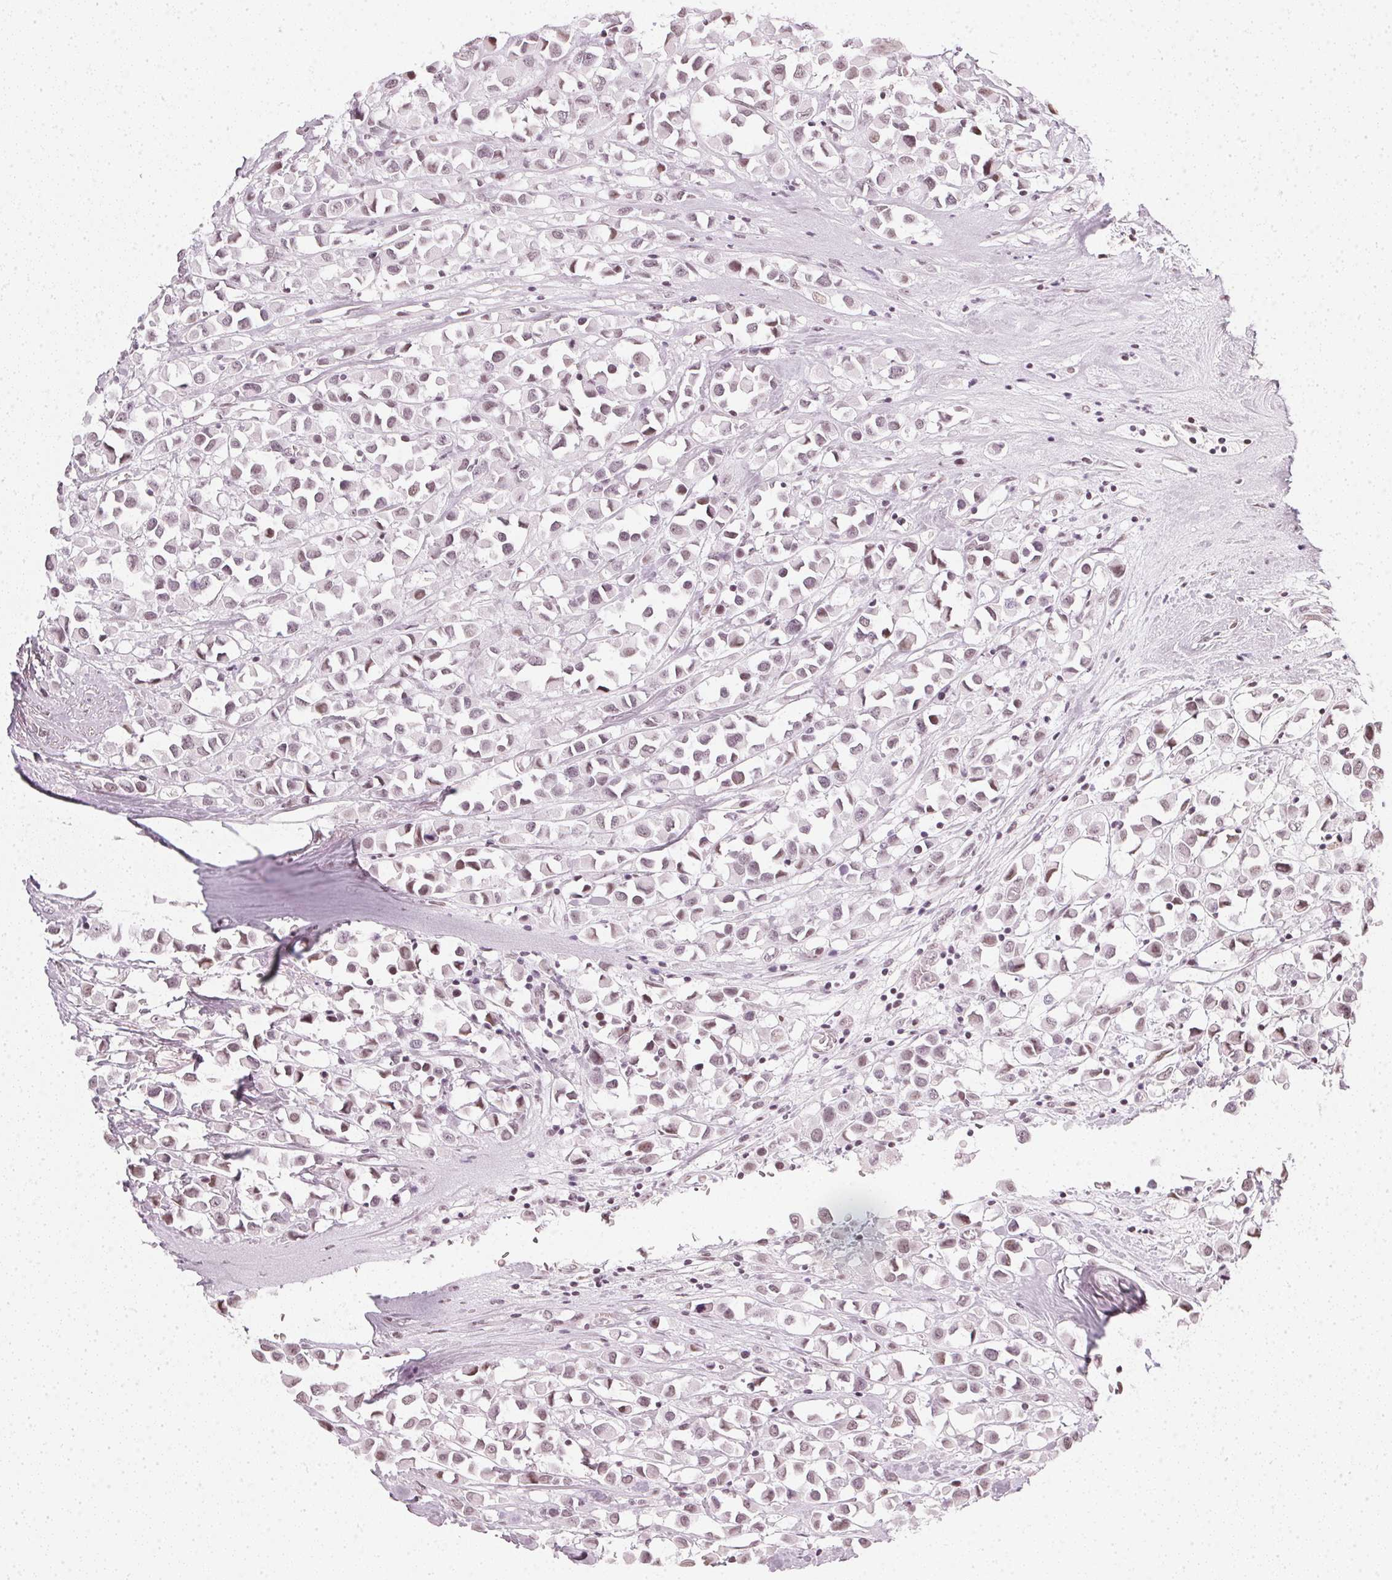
{"staining": {"intensity": "weak", "quantity": "<25%", "location": "nuclear"}, "tissue": "breast cancer", "cell_type": "Tumor cells", "image_type": "cancer", "snomed": [{"axis": "morphology", "description": "Duct carcinoma"}, {"axis": "topography", "description": "Breast"}], "caption": "Immunohistochemistry (IHC) image of neoplastic tissue: intraductal carcinoma (breast) stained with DAB reveals no significant protein staining in tumor cells.", "gene": "DNAJC6", "patient": {"sex": "female", "age": 61}}